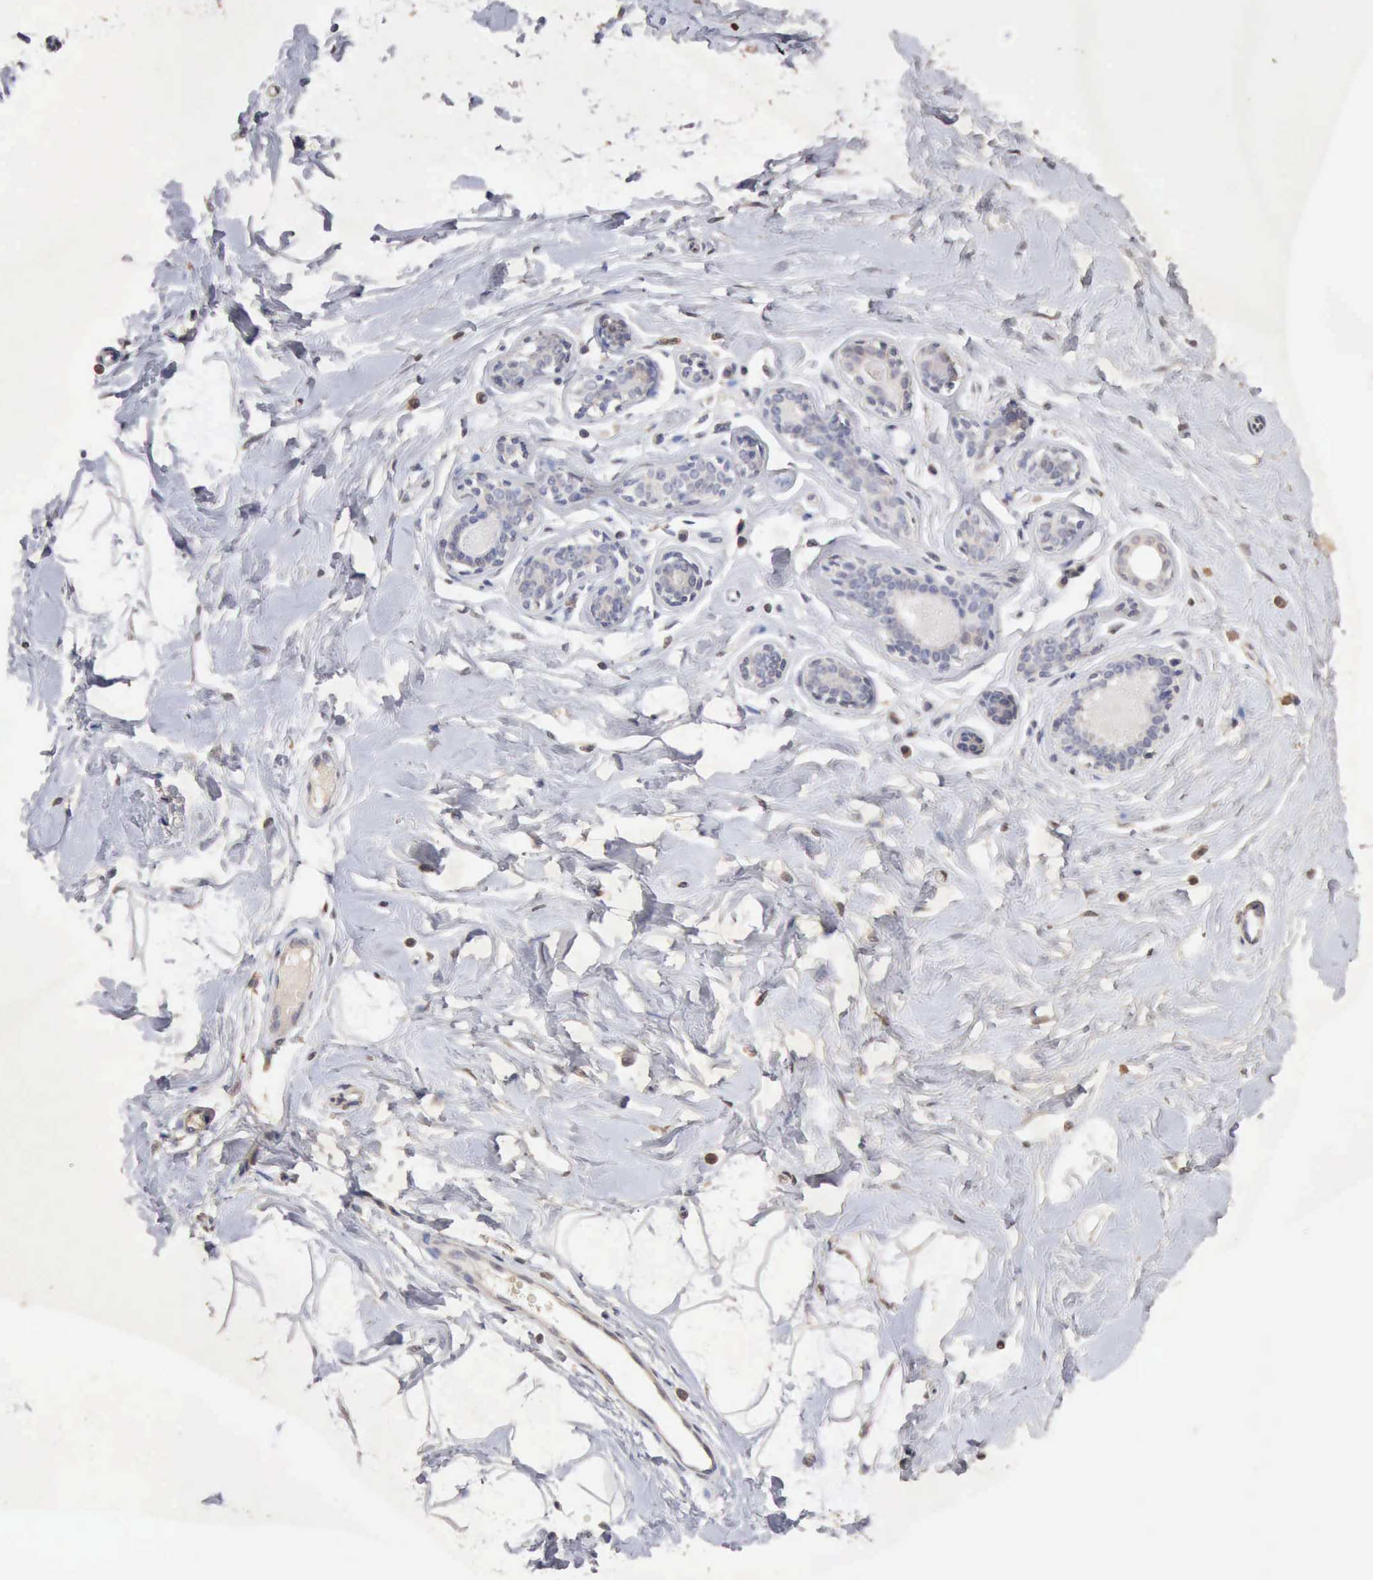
{"staining": {"intensity": "negative", "quantity": "none", "location": "none"}, "tissue": "breast", "cell_type": "Adipocytes", "image_type": "normal", "snomed": [{"axis": "morphology", "description": "Normal tissue, NOS"}, {"axis": "topography", "description": "Breast"}], "caption": "Immunohistochemistry (IHC) of benign breast demonstrates no expression in adipocytes. (DAB (3,3'-diaminobenzidine) immunohistochemistry (IHC) visualized using brightfield microscopy, high magnification).", "gene": "KRT6B", "patient": {"sex": "female", "age": 23}}